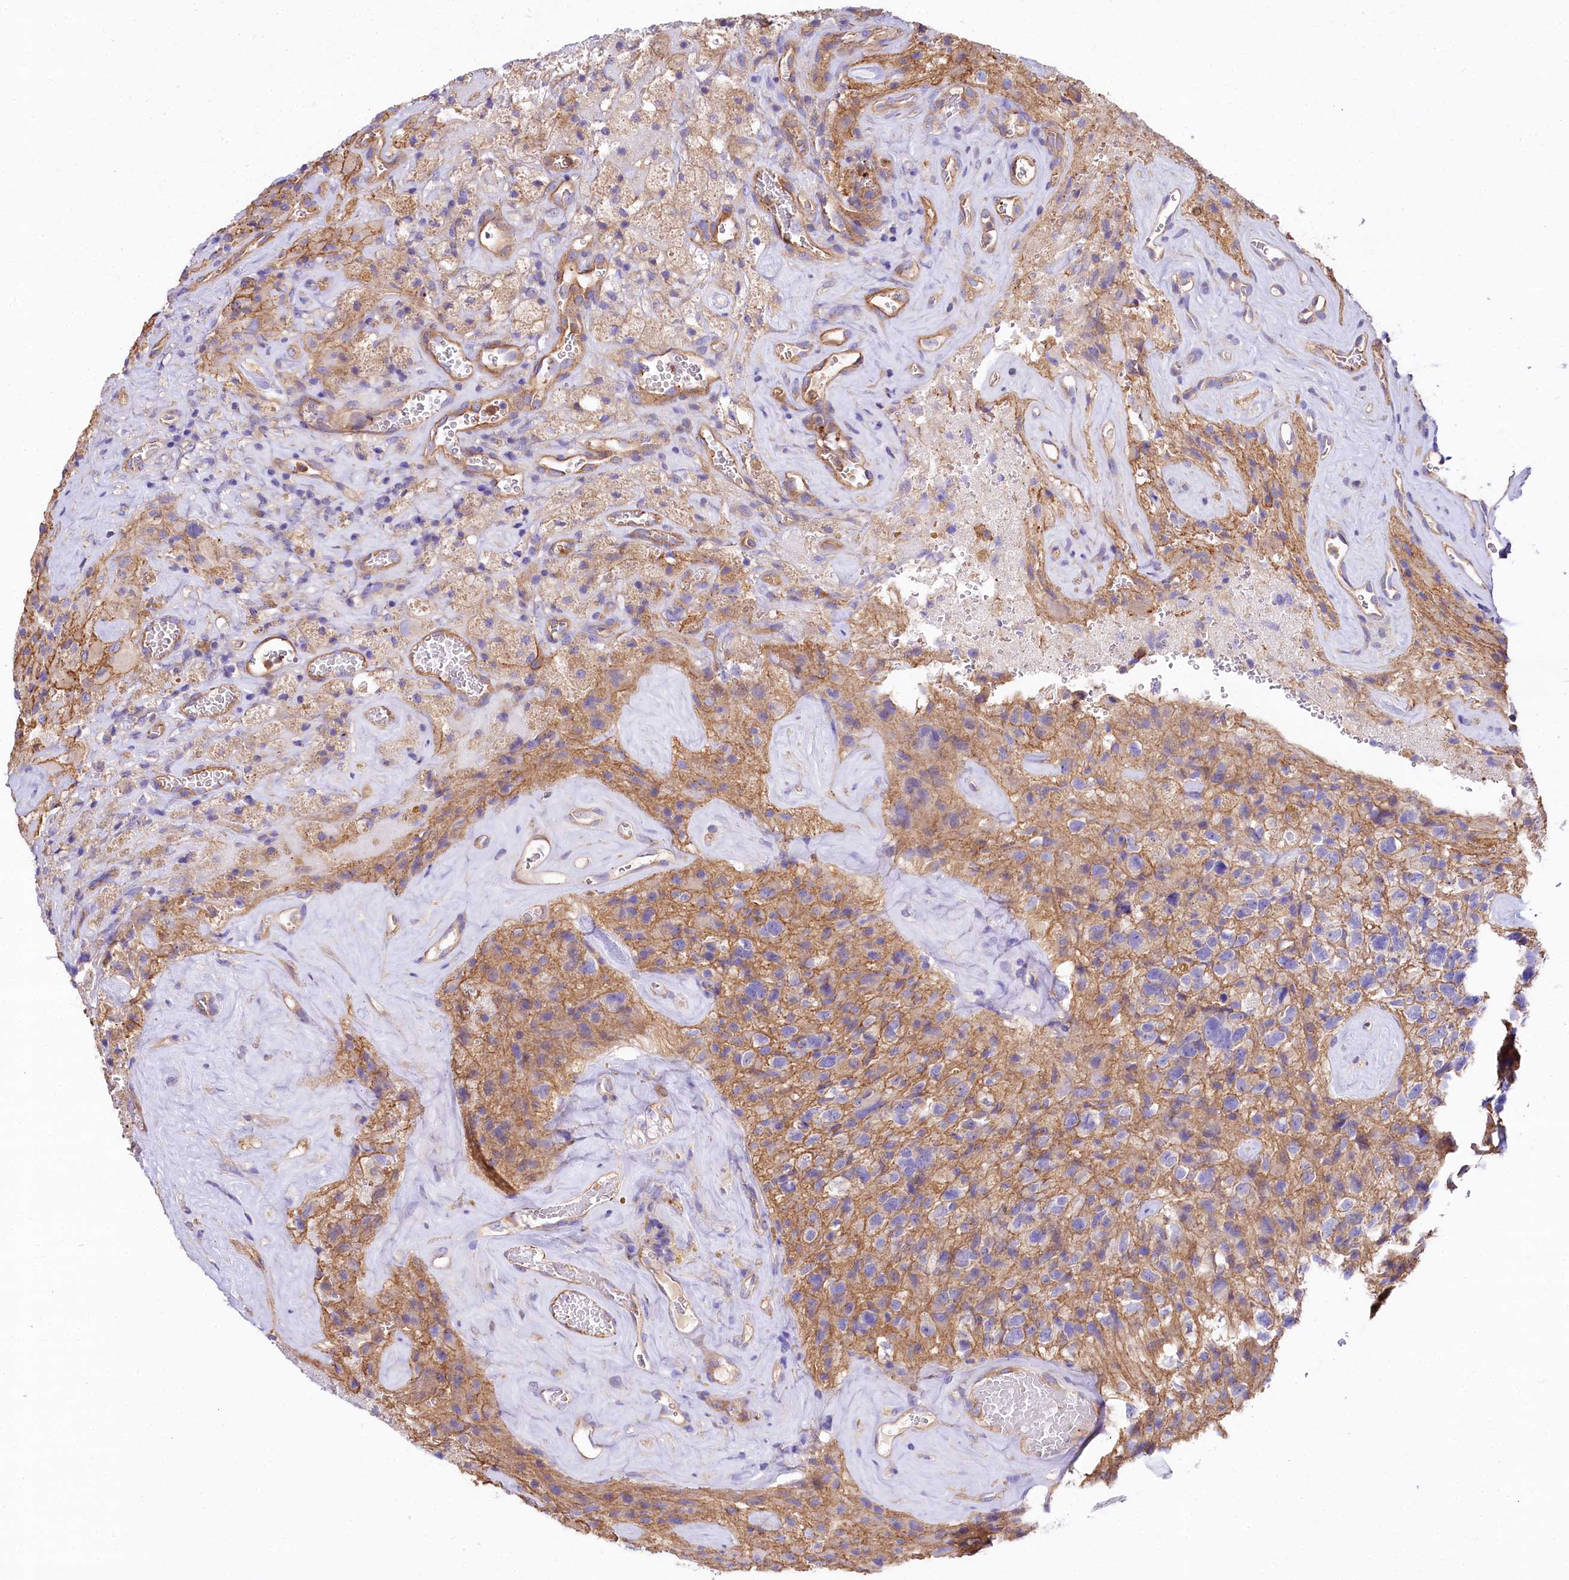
{"staining": {"intensity": "negative", "quantity": "none", "location": "none"}, "tissue": "glioma", "cell_type": "Tumor cells", "image_type": "cancer", "snomed": [{"axis": "morphology", "description": "Glioma, malignant, High grade"}, {"axis": "topography", "description": "Brain"}], "caption": "Tumor cells show no significant protein expression in glioma. Nuclei are stained in blue.", "gene": "FCHSD2", "patient": {"sex": "male", "age": 69}}